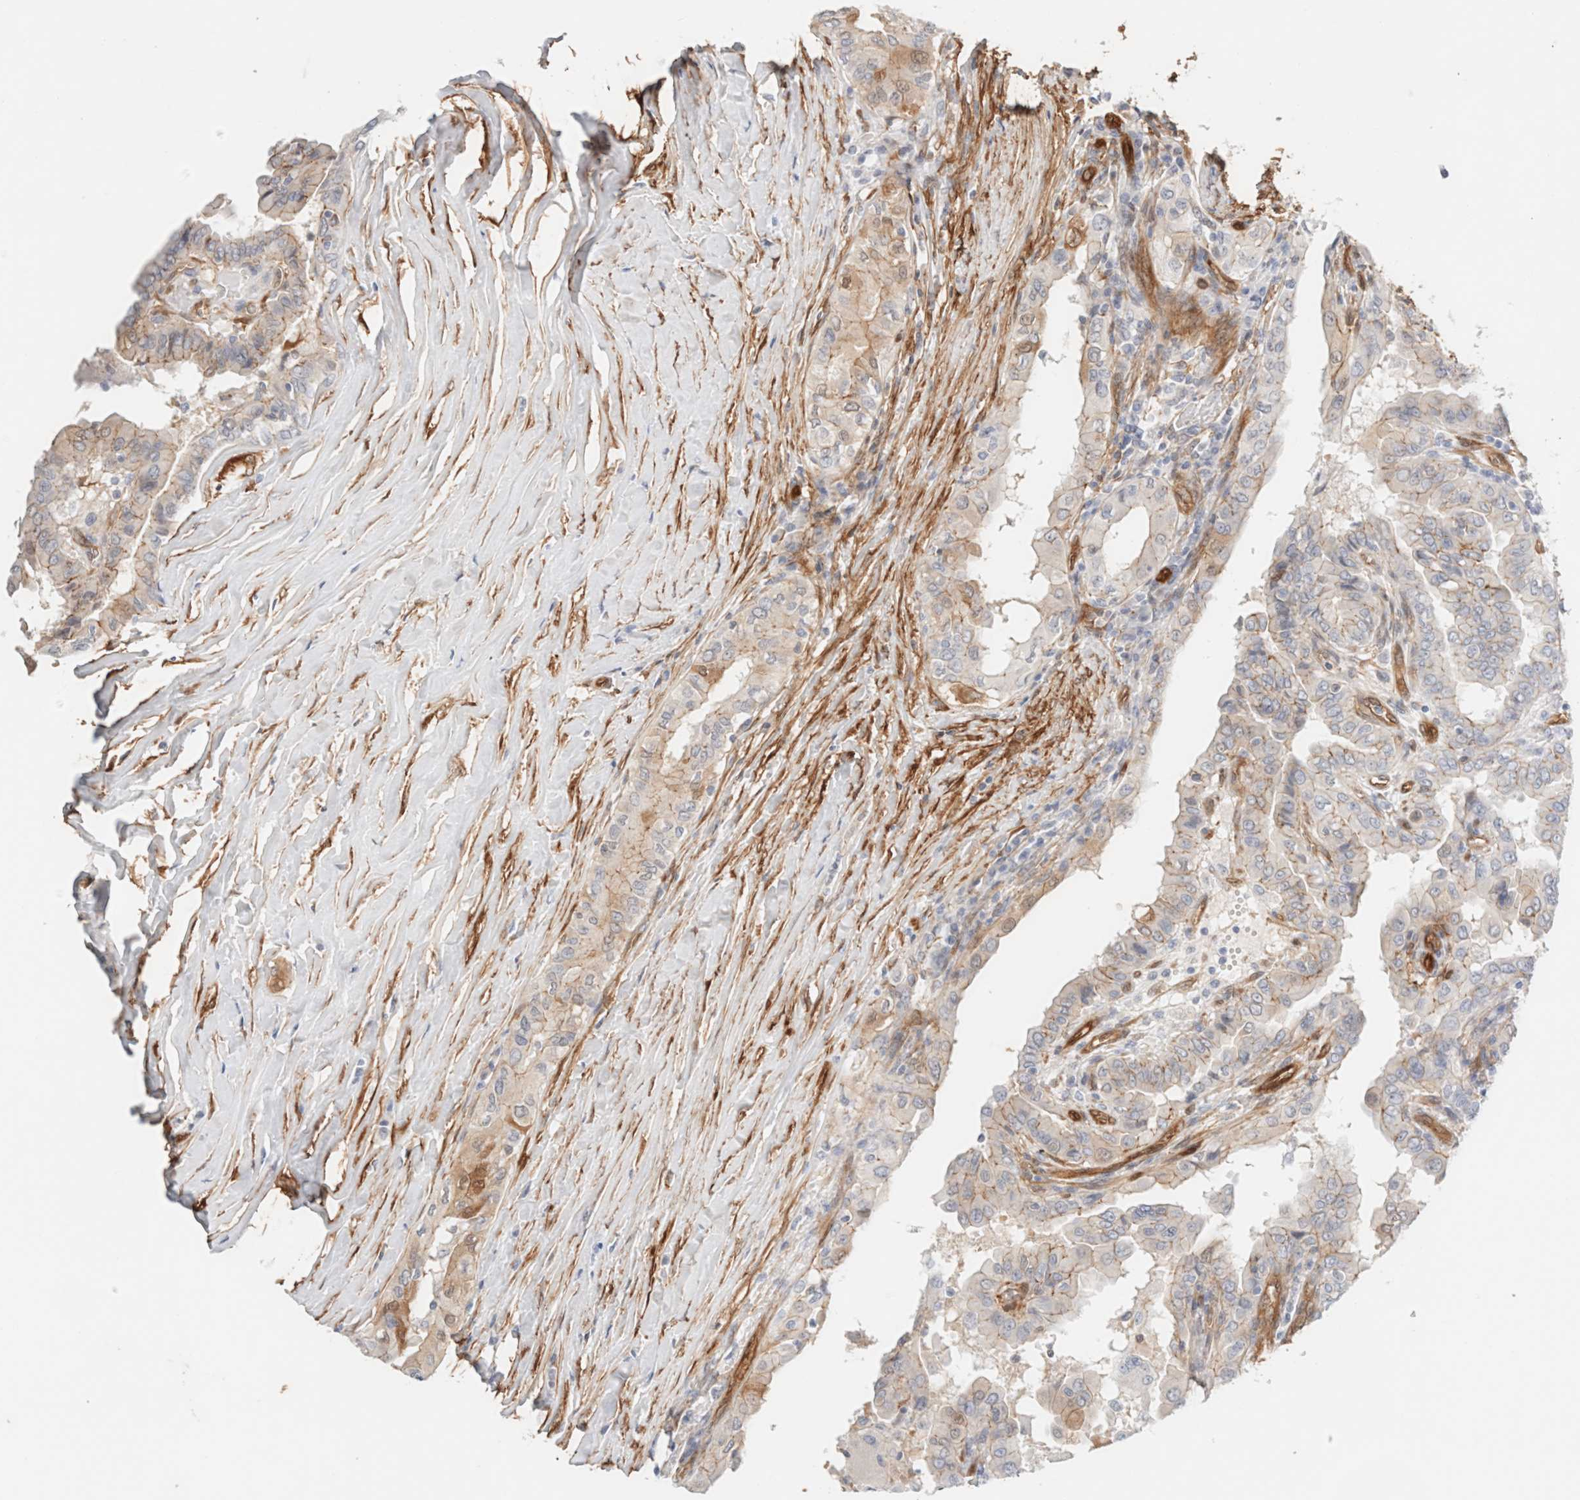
{"staining": {"intensity": "weak", "quantity": "25%-75%", "location": "cytoplasmic/membranous"}, "tissue": "thyroid cancer", "cell_type": "Tumor cells", "image_type": "cancer", "snomed": [{"axis": "morphology", "description": "Papillary adenocarcinoma, NOS"}, {"axis": "topography", "description": "Thyroid gland"}], "caption": "Protein staining shows weak cytoplasmic/membranous positivity in approximately 25%-75% of tumor cells in thyroid papillary adenocarcinoma.", "gene": "LMCD1", "patient": {"sex": "male", "age": 33}}